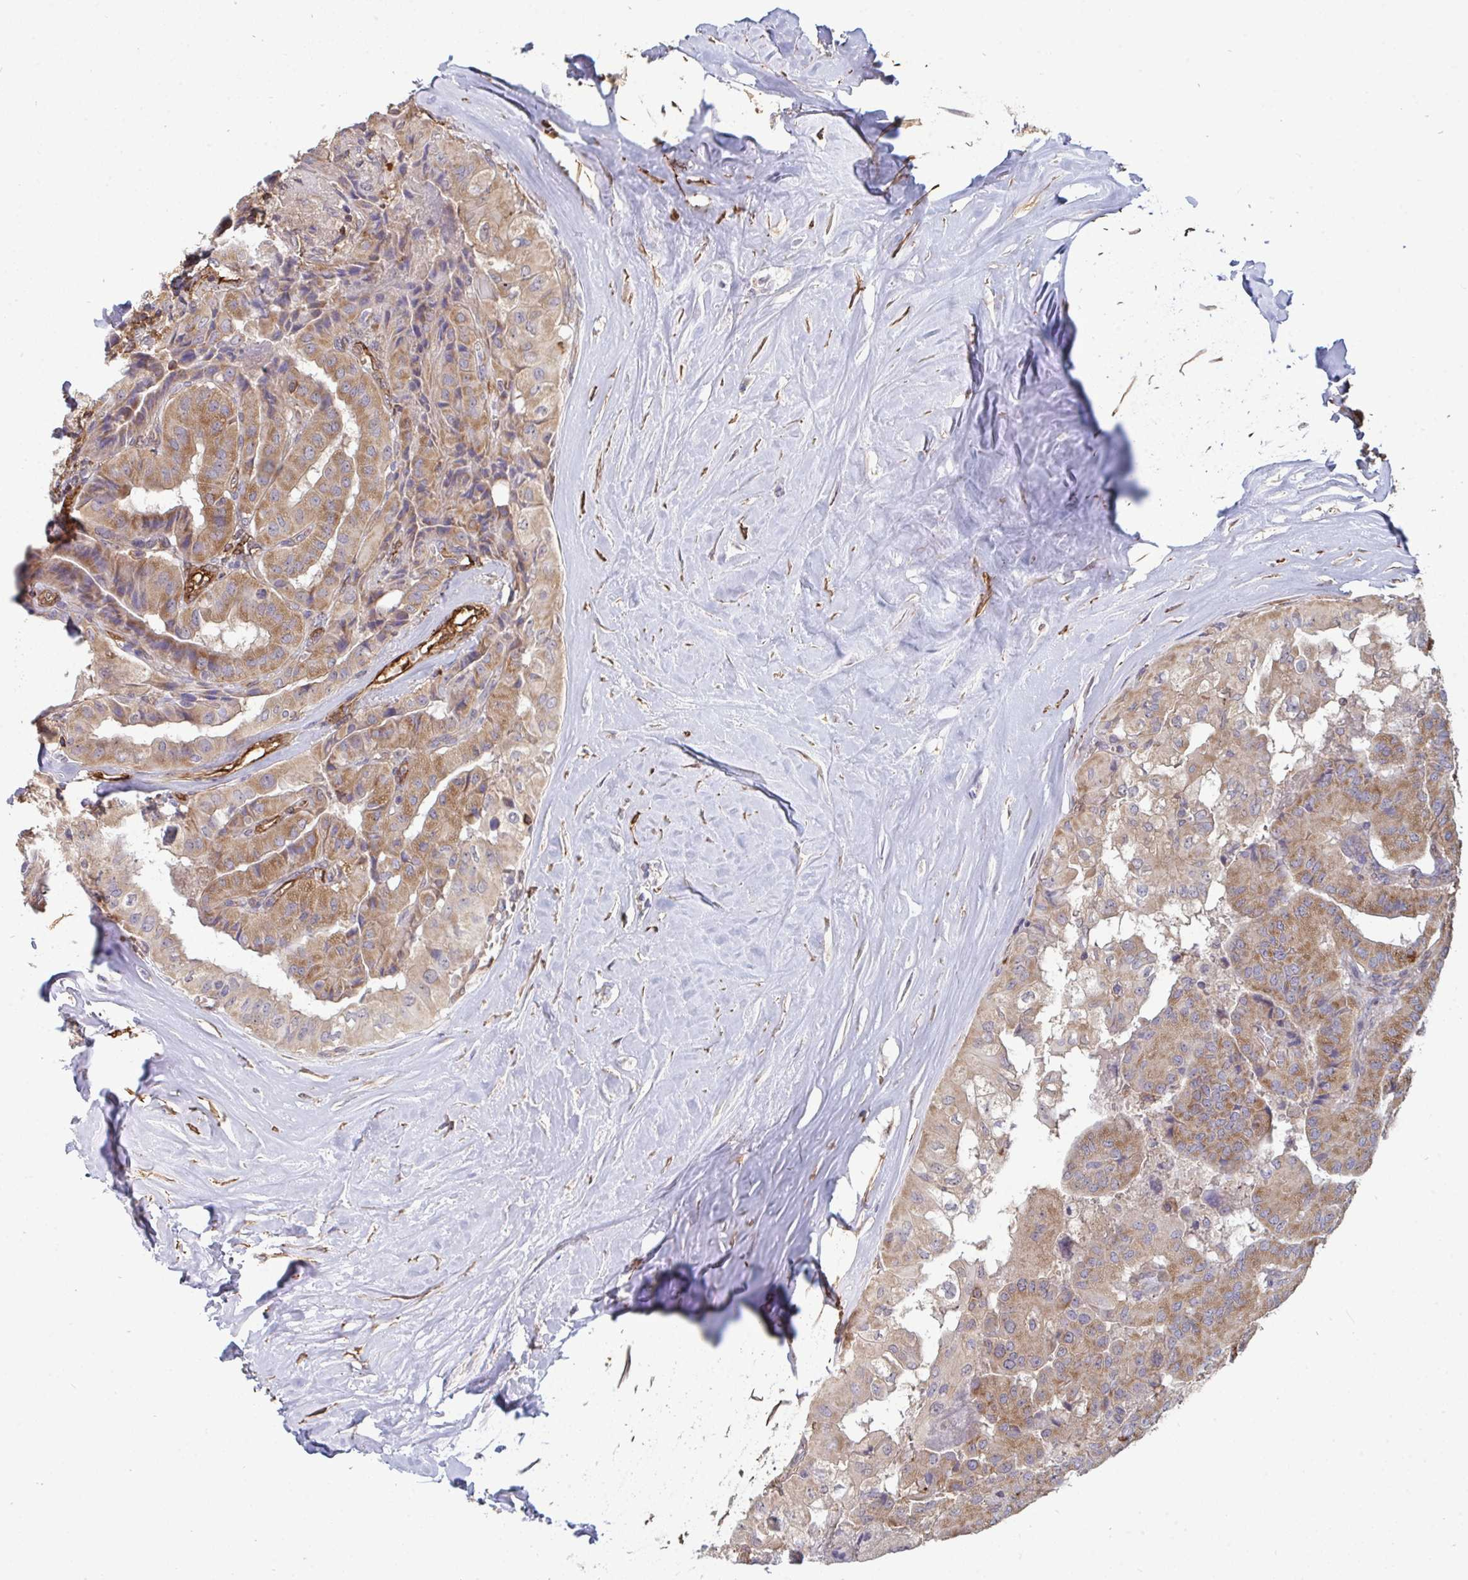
{"staining": {"intensity": "moderate", "quantity": ">75%", "location": "cytoplasmic/membranous"}, "tissue": "thyroid cancer", "cell_type": "Tumor cells", "image_type": "cancer", "snomed": [{"axis": "morphology", "description": "Normal tissue, NOS"}, {"axis": "morphology", "description": "Papillary adenocarcinoma, NOS"}, {"axis": "topography", "description": "Thyroid gland"}], "caption": "About >75% of tumor cells in papillary adenocarcinoma (thyroid) exhibit moderate cytoplasmic/membranous protein positivity as visualized by brown immunohistochemical staining.", "gene": "ISCU", "patient": {"sex": "female", "age": 59}}